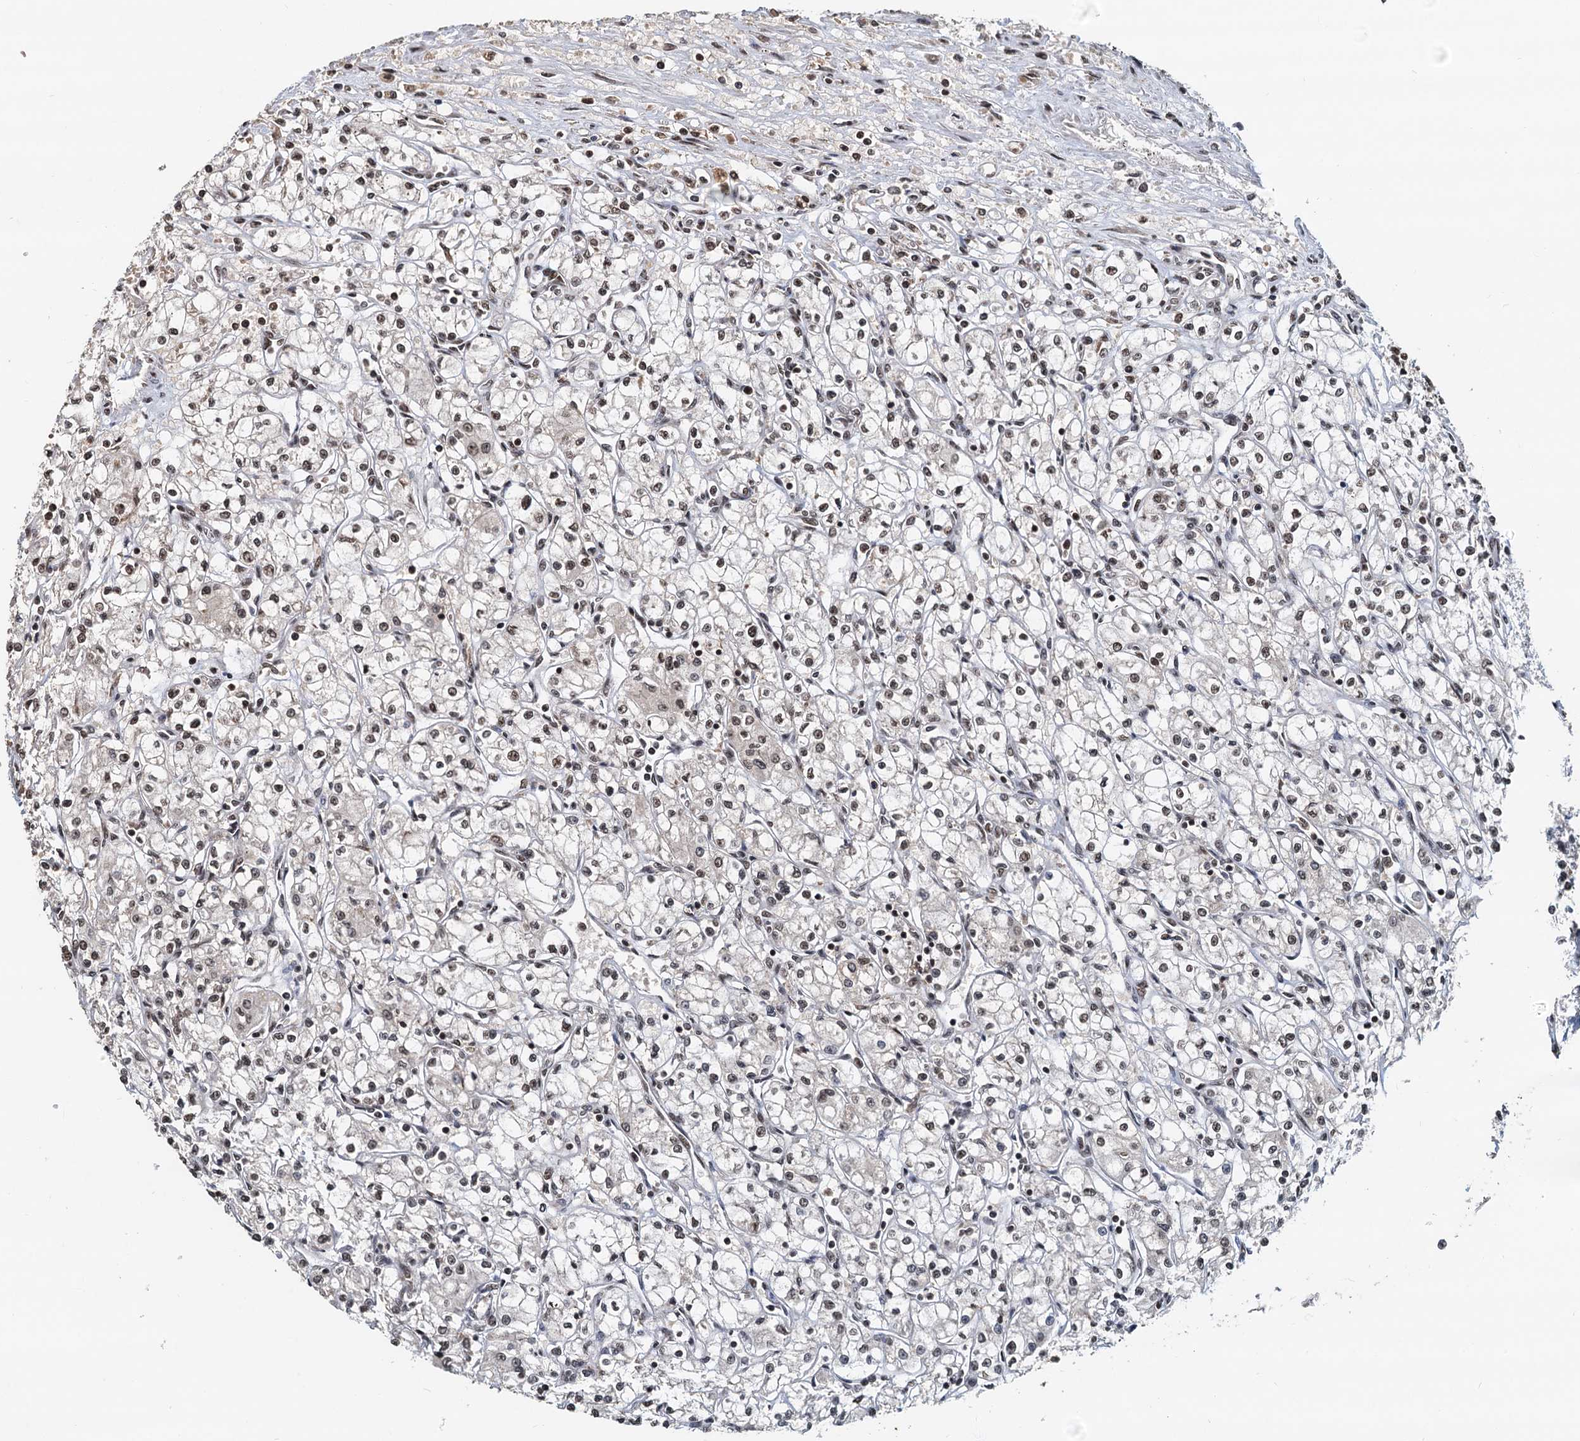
{"staining": {"intensity": "weak", "quantity": "<25%", "location": "nuclear"}, "tissue": "renal cancer", "cell_type": "Tumor cells", "image_type": "cancer", "snomed": [{"axis": "morphology", "description": "Adenocarcinoma, NOS"}, {"axis": "topography", "description": "Kidney"}], "caption": "The immunohistochemistry histopathology image has no significant expression in tumor cells of renal cancer (adenocarcinoma) tissue. The staining was performed using DAB to visualize the protein expression in brown, while the nuclei were stained in blue with hematoxylin (Magnification: 20x).", "gene": "RSRC2", "patient": {"sex": "male", "age": 59}}